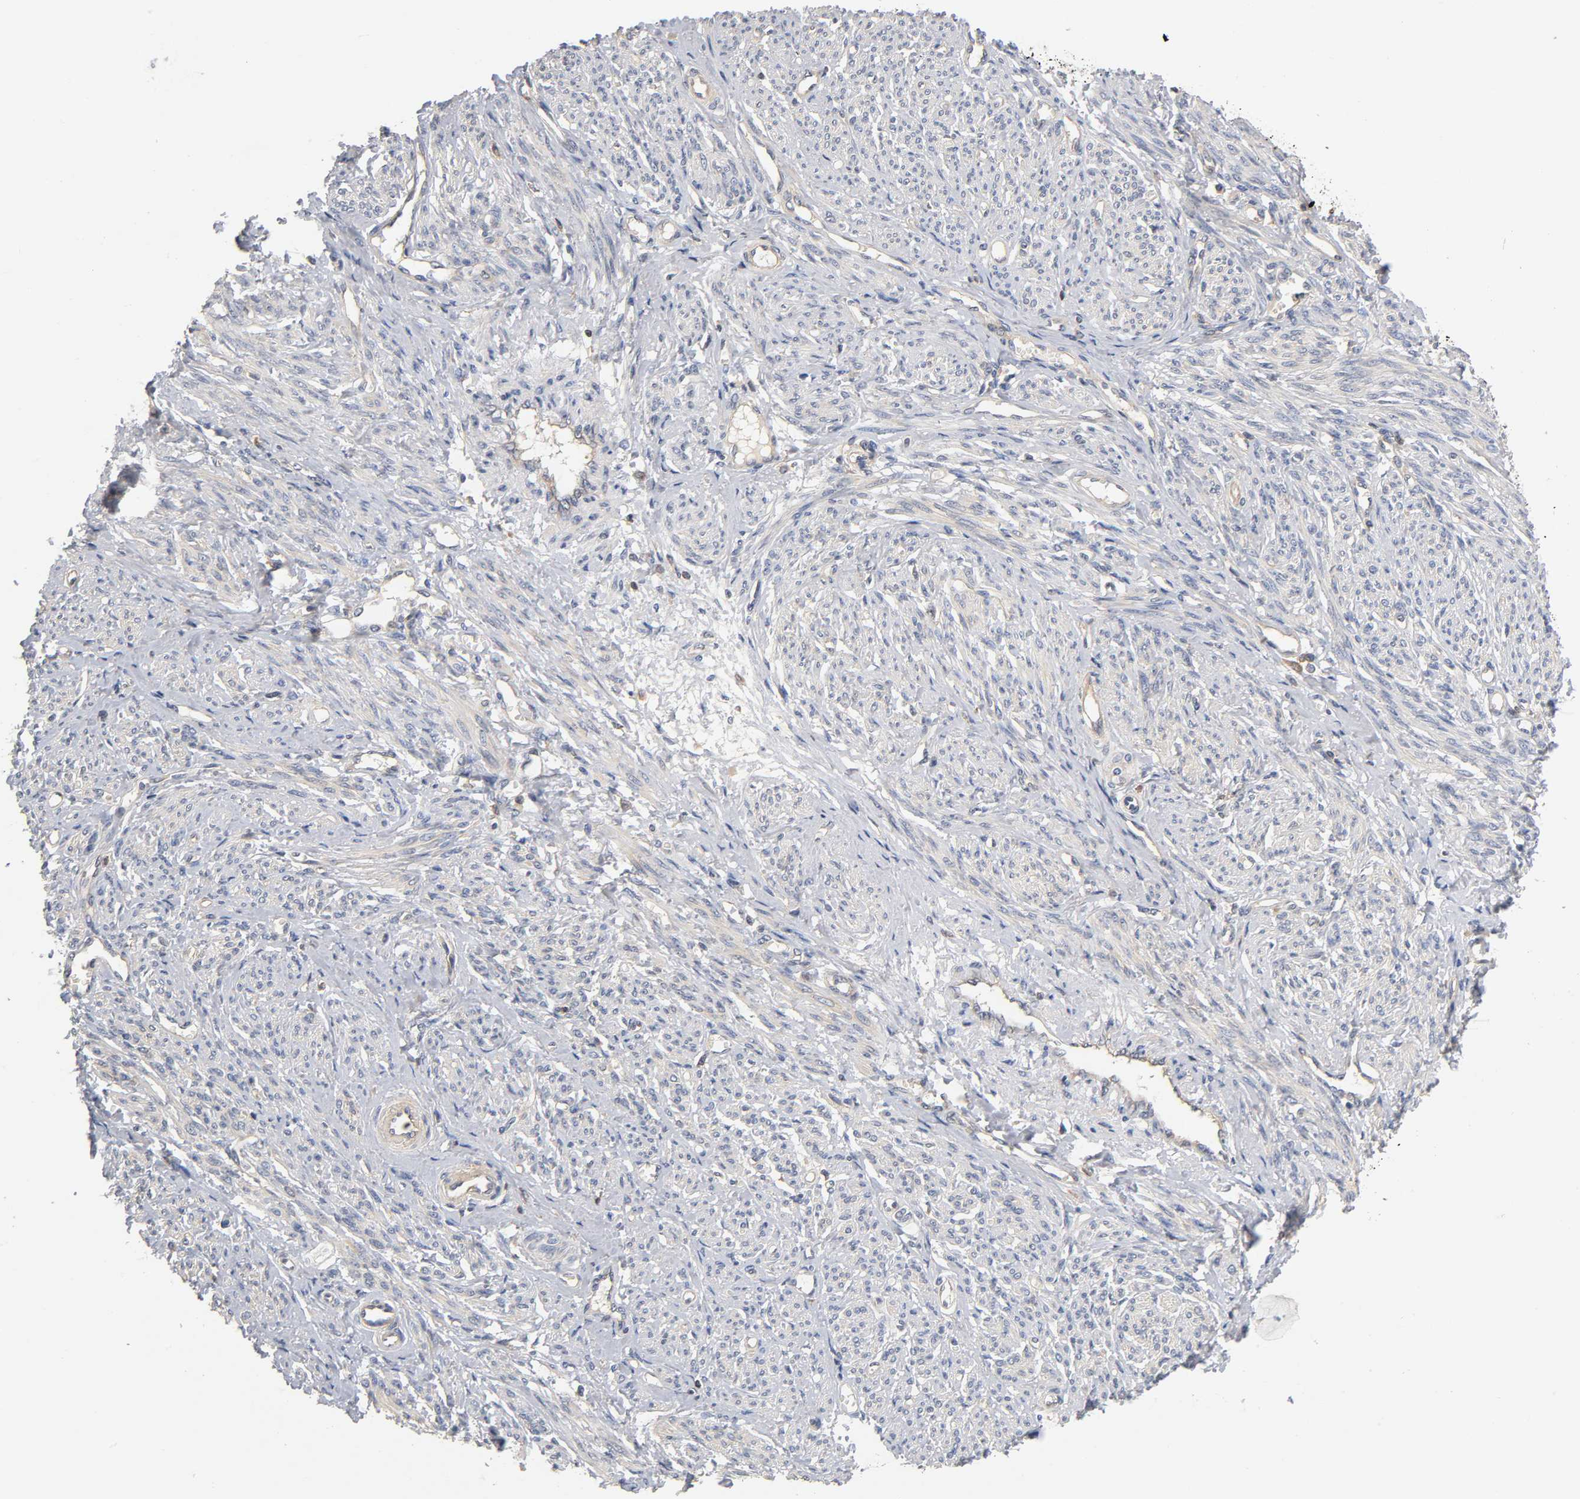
{"staining": {"intensity": "moderate", "quantity": "<25%", "location": "cytoplasmic/membranous"}, "tissue": "smooth muscle", "cell_type": "Smooth muscle cells", "image_type": "normal", "snomed": [{"axis": "morphology", "description": "Normal tissue, NOS"}, {"axis": "topography", "description": "Smooth muscle"}], "caption": "High-power microscopy captured an immunohistochemistry histopathology image of unremarkable smooth muscle, revealing moderate cytoplasmic/membranous expression in about <25% of smooth muscle cells.", "gene": "ACTR2", "patient": {"sex": "female", "age": 65}}